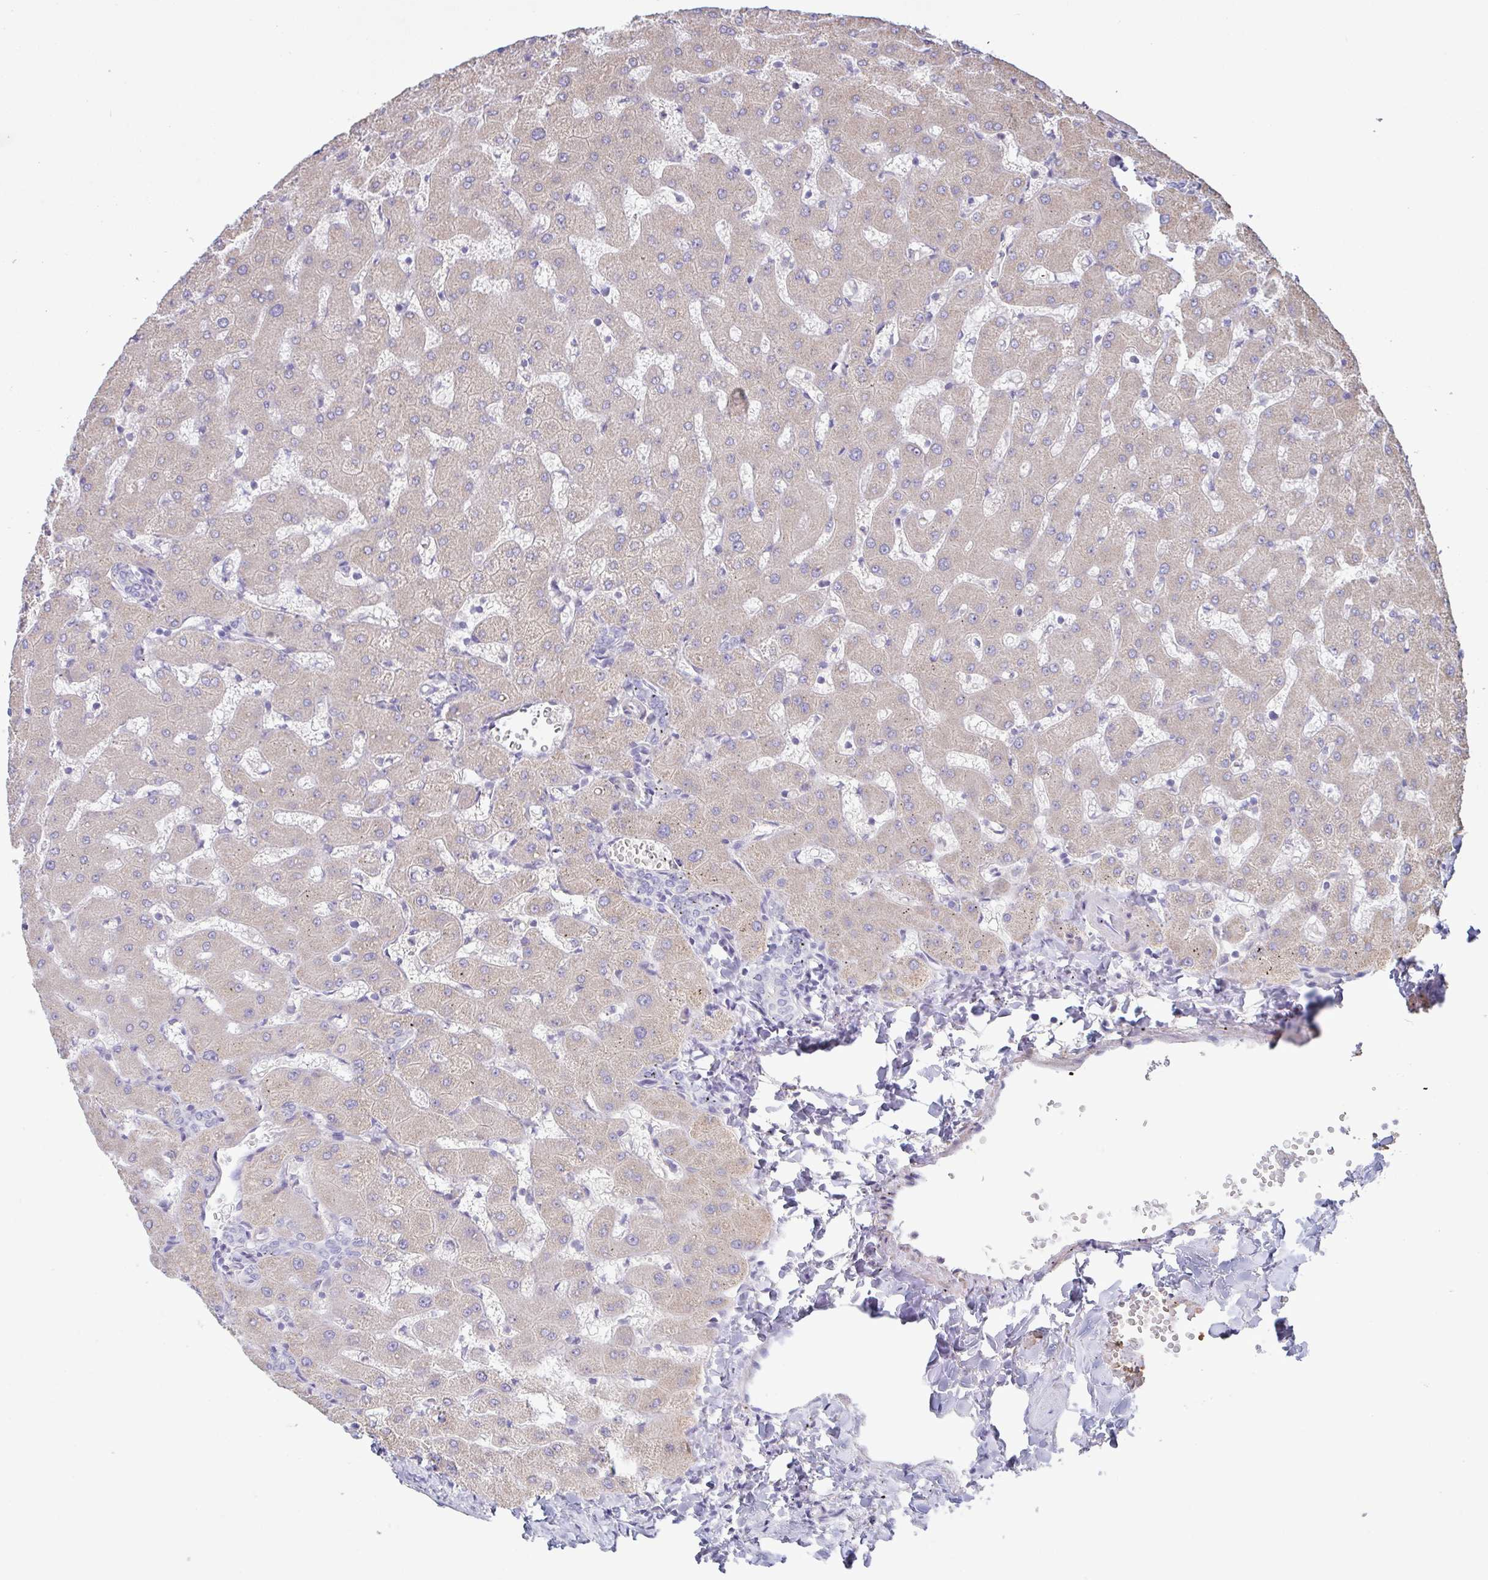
{"staining": {"intensity": "negative", "quantity": "none", "location": "none"}, "tissue": "liver", "cell_type": "Cholangiocytes", "image_type": "normal", "snomed": [{"axis": "morphology", "description": "Normal tissue, NOS"}, {"axis": "topography", "description": "Liver"}], "caption": "The histopathology image reveals no staining of cholangiocytes in benign liver. The staining was performed using DAB to visualize the protein expression in brown, while the nuclei were stained in blue with hematoxylin (Magnification: 20x).", "gene": "PYGM", "patient": {"sex": "female", "age": 63}}